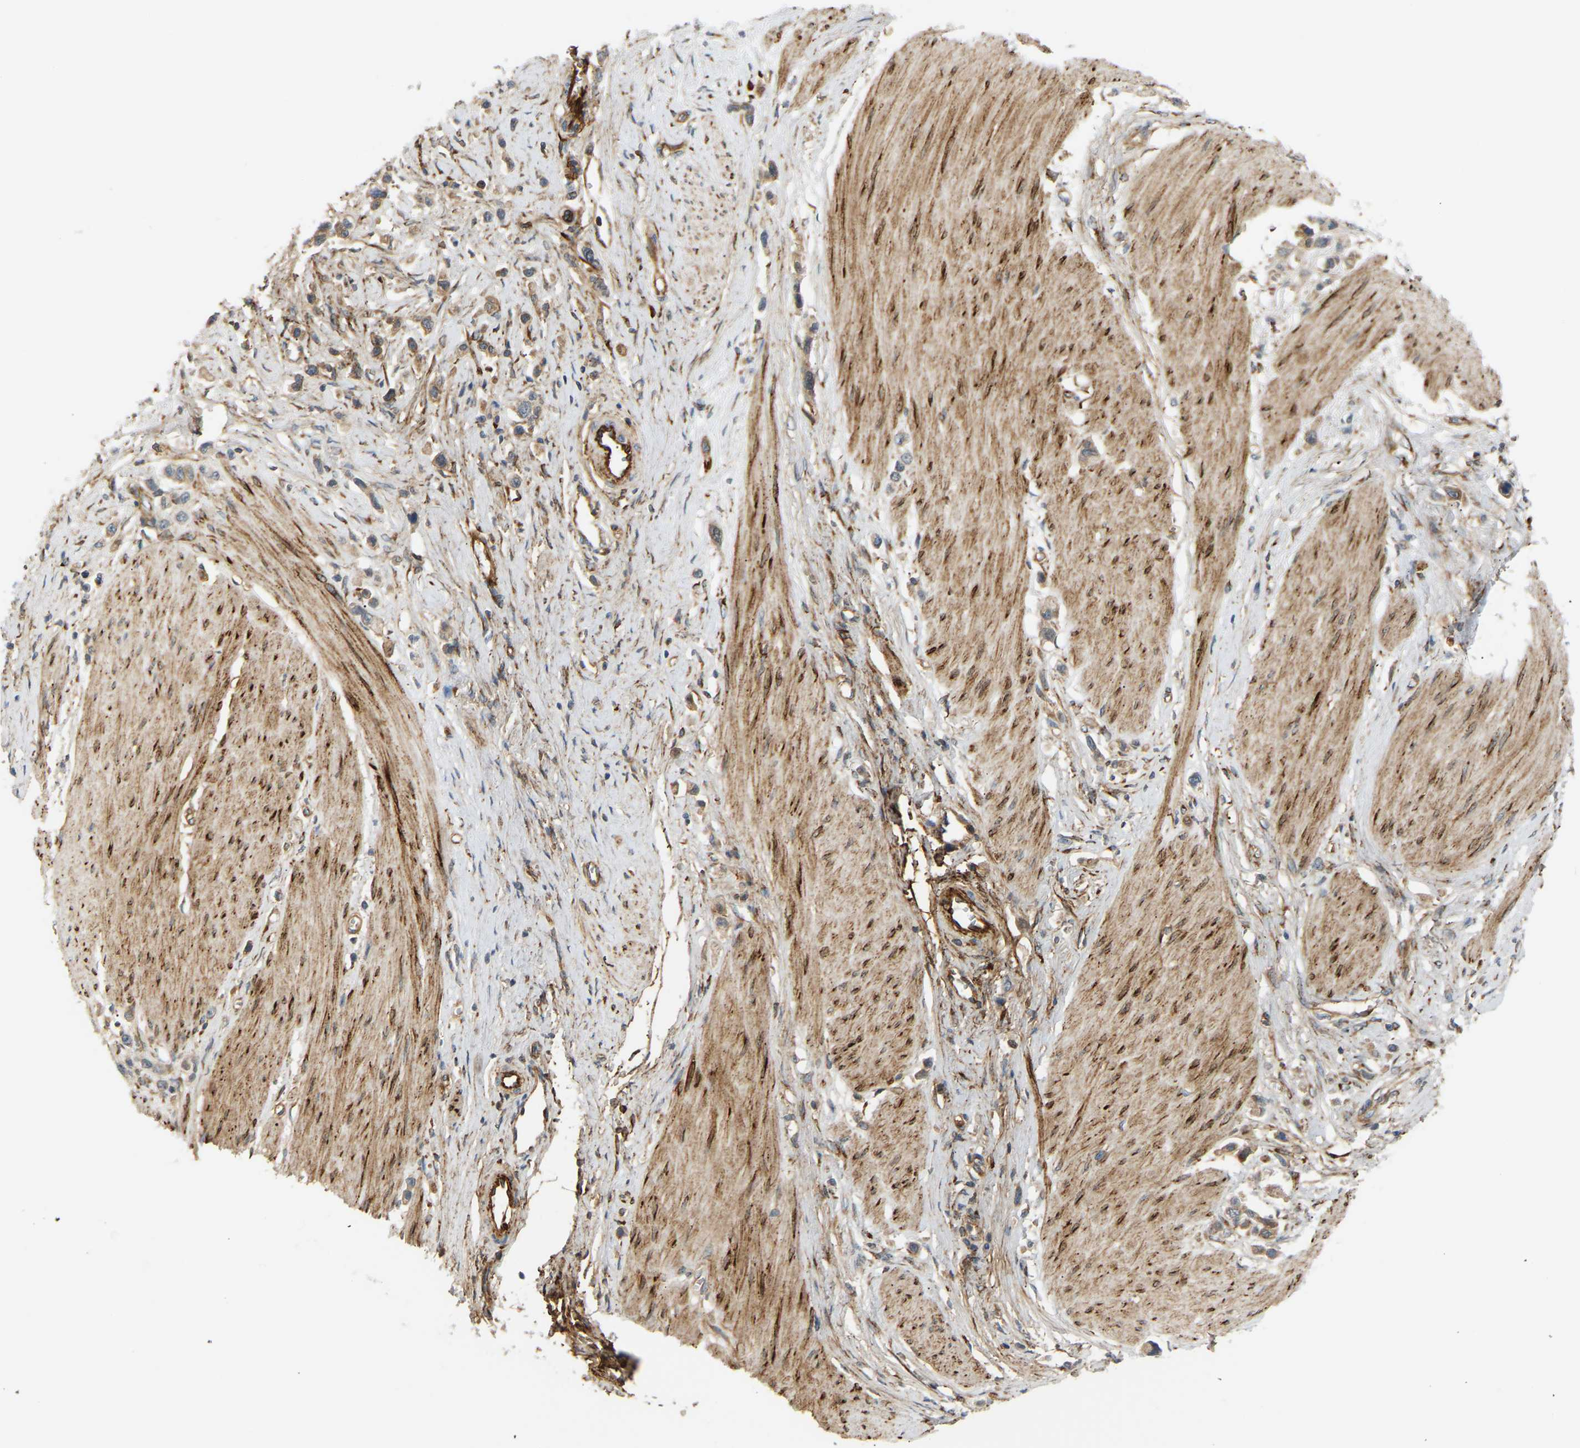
{"staining": {"intensity": "weak", "quantity": "25%-75%", "location": "cytoplasmic/membranous"}, "tissue": "stomach cancer", "cell_type": "Tumor cells", "image_type": "cancer", "snomed": [{"axis": "morphology", "description": "Adenocarcinoma, NOS"}, {"axis": "topography", "description": "Stomach"}], "caption": "Stomach cancer stained with IHC displays weak cytoplasmic/membranous staining in approximately 25%-75% of tumor cells.", "gene": "PLCG2", "patient": {"sex": "female", "age": 65}}